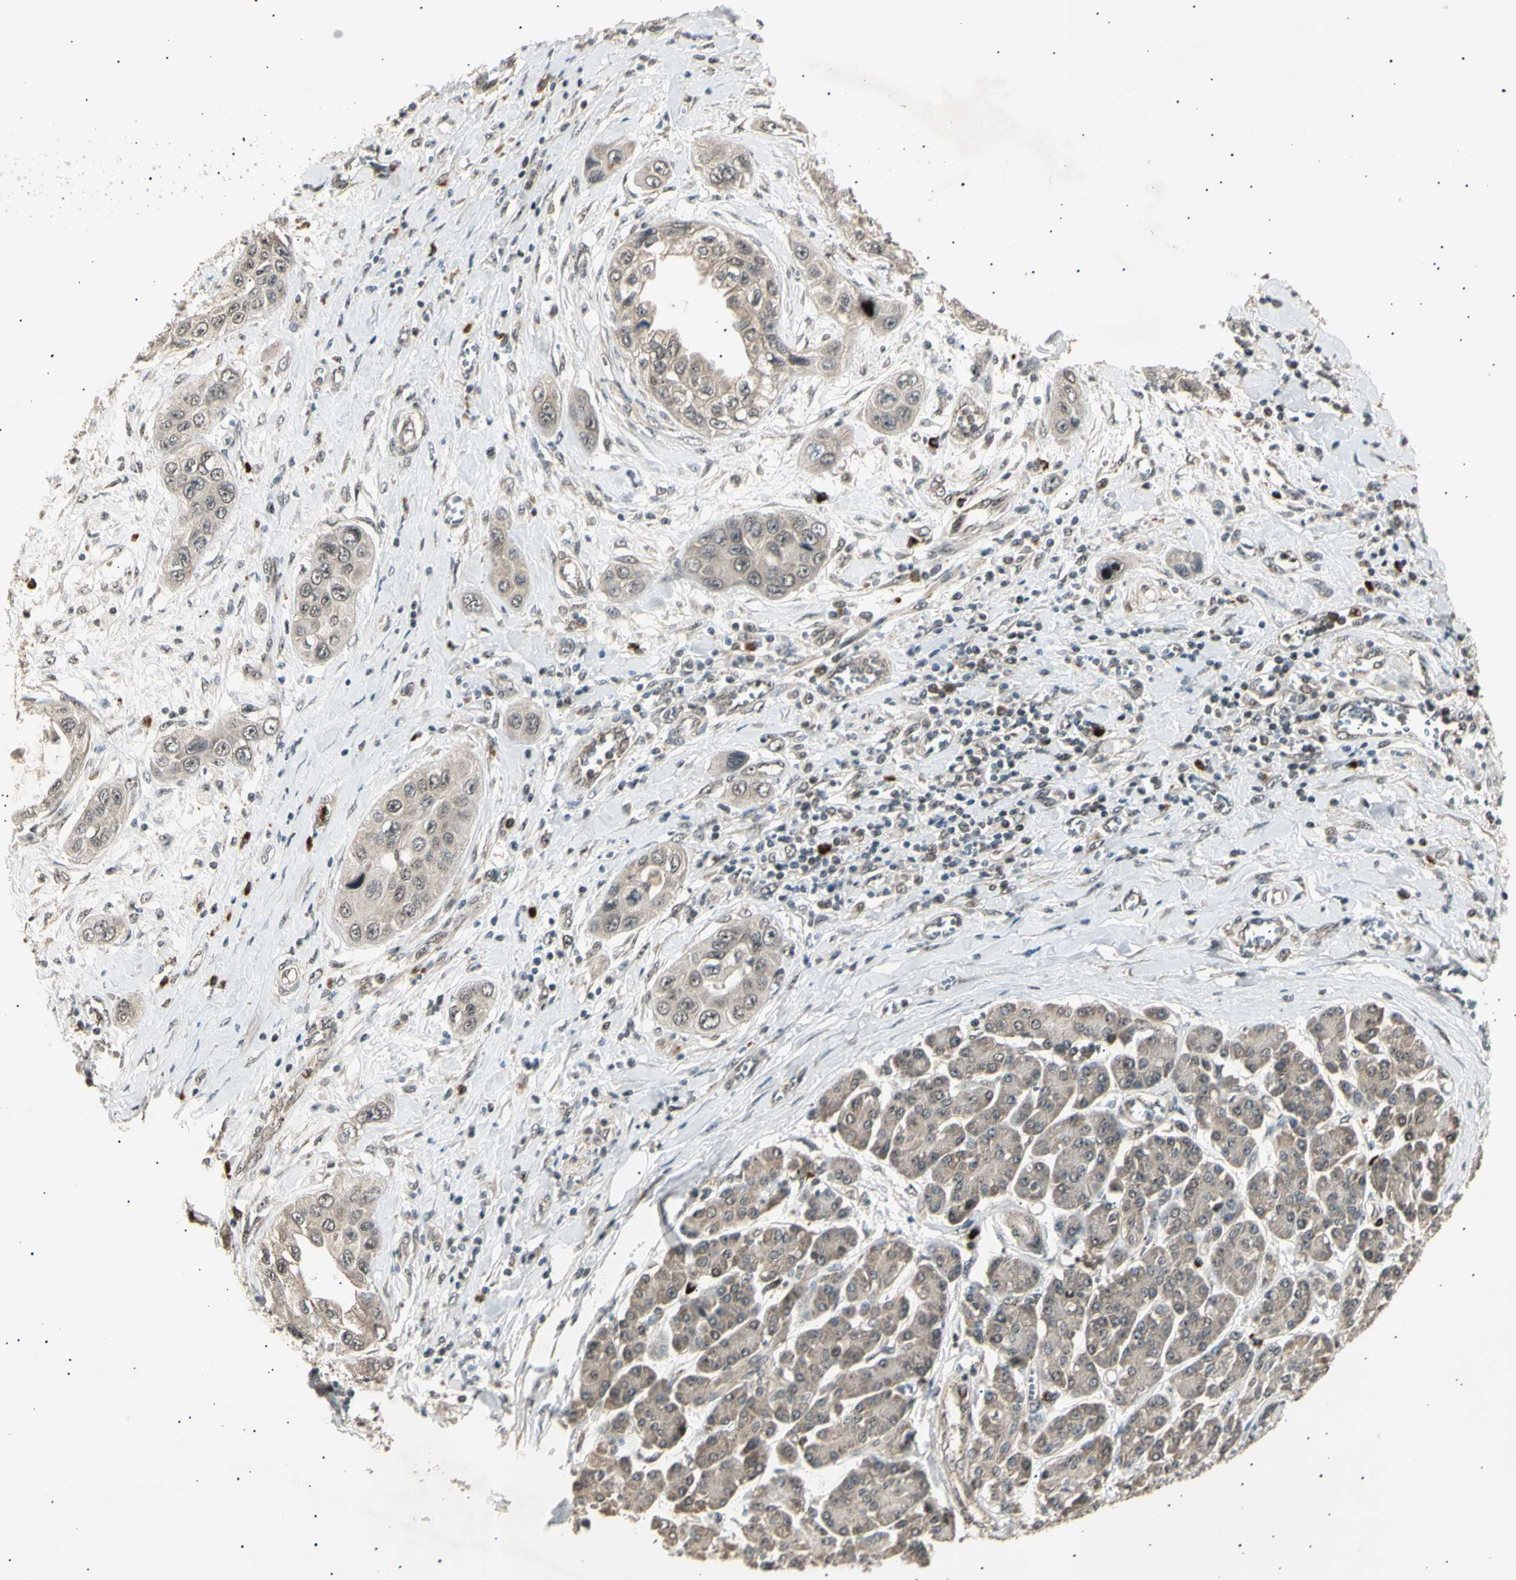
{"staining": {"intensity": "weak", "quantity": "25%-75%", "location": "cytoplasmic/membranous"}, "tissue": "pancreatic cancer", "cell_type": "Tumor cells", "image_type": "cancer", "snomed": [{"axis": "morphology", "description": "Adenocarcinoma, NOS"}, {"axis": "topography", "description": "Pancreas"}], "caption": "An immunohistochemistry (IHC) micrograph of tumor tissue is shown. Protein staining in brown shows weak cytoplasmic/membranous positivity in pancreatic adenocarcinoma within tumor cells. (Brightfield microscopy of DAB IHC at high magnification).", "gene": "NUAK2", "patient": {"sex": "female", "age": 70}}